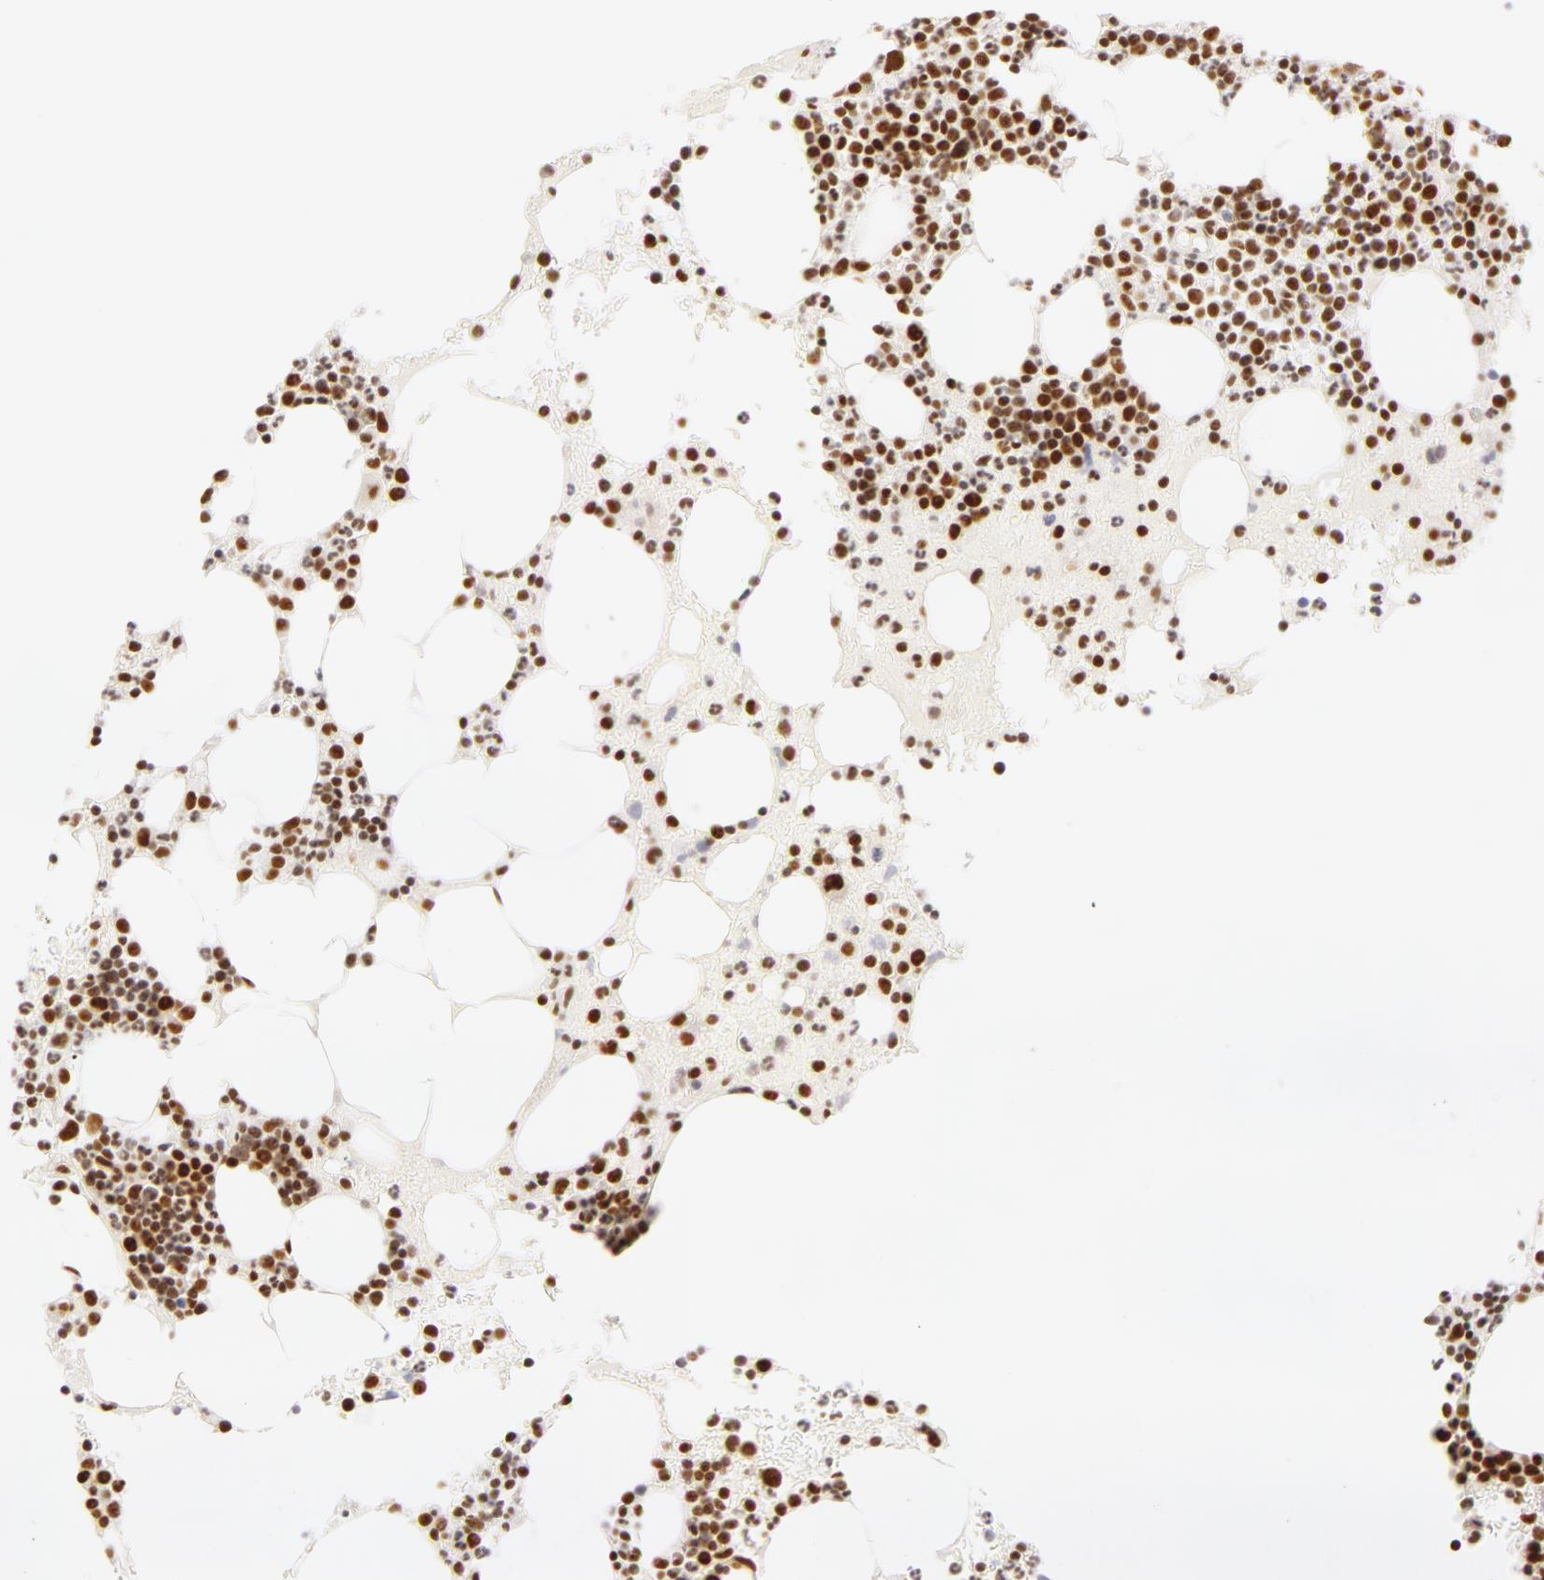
{"staining": {"intensity": "moderate", "quantity": ">75%", "location": "nuclear"}, "tissue": "bone marrow", "cell_type": "Hematopoietic cells", "image_type": "normal", "snomed": [{"axis": "morphology", "description": "Normal tissue, NOS"}, {"axis": "topography", "description": "Bone marrow"}], "caption": "The photomicrograph reveals staining of normal bone marrow, revealing moderate nuclear protein positivity (brown color) within hematopoietic cells.", "gene": "RBM39", "patient": {"sex": "female", "age": 88}}